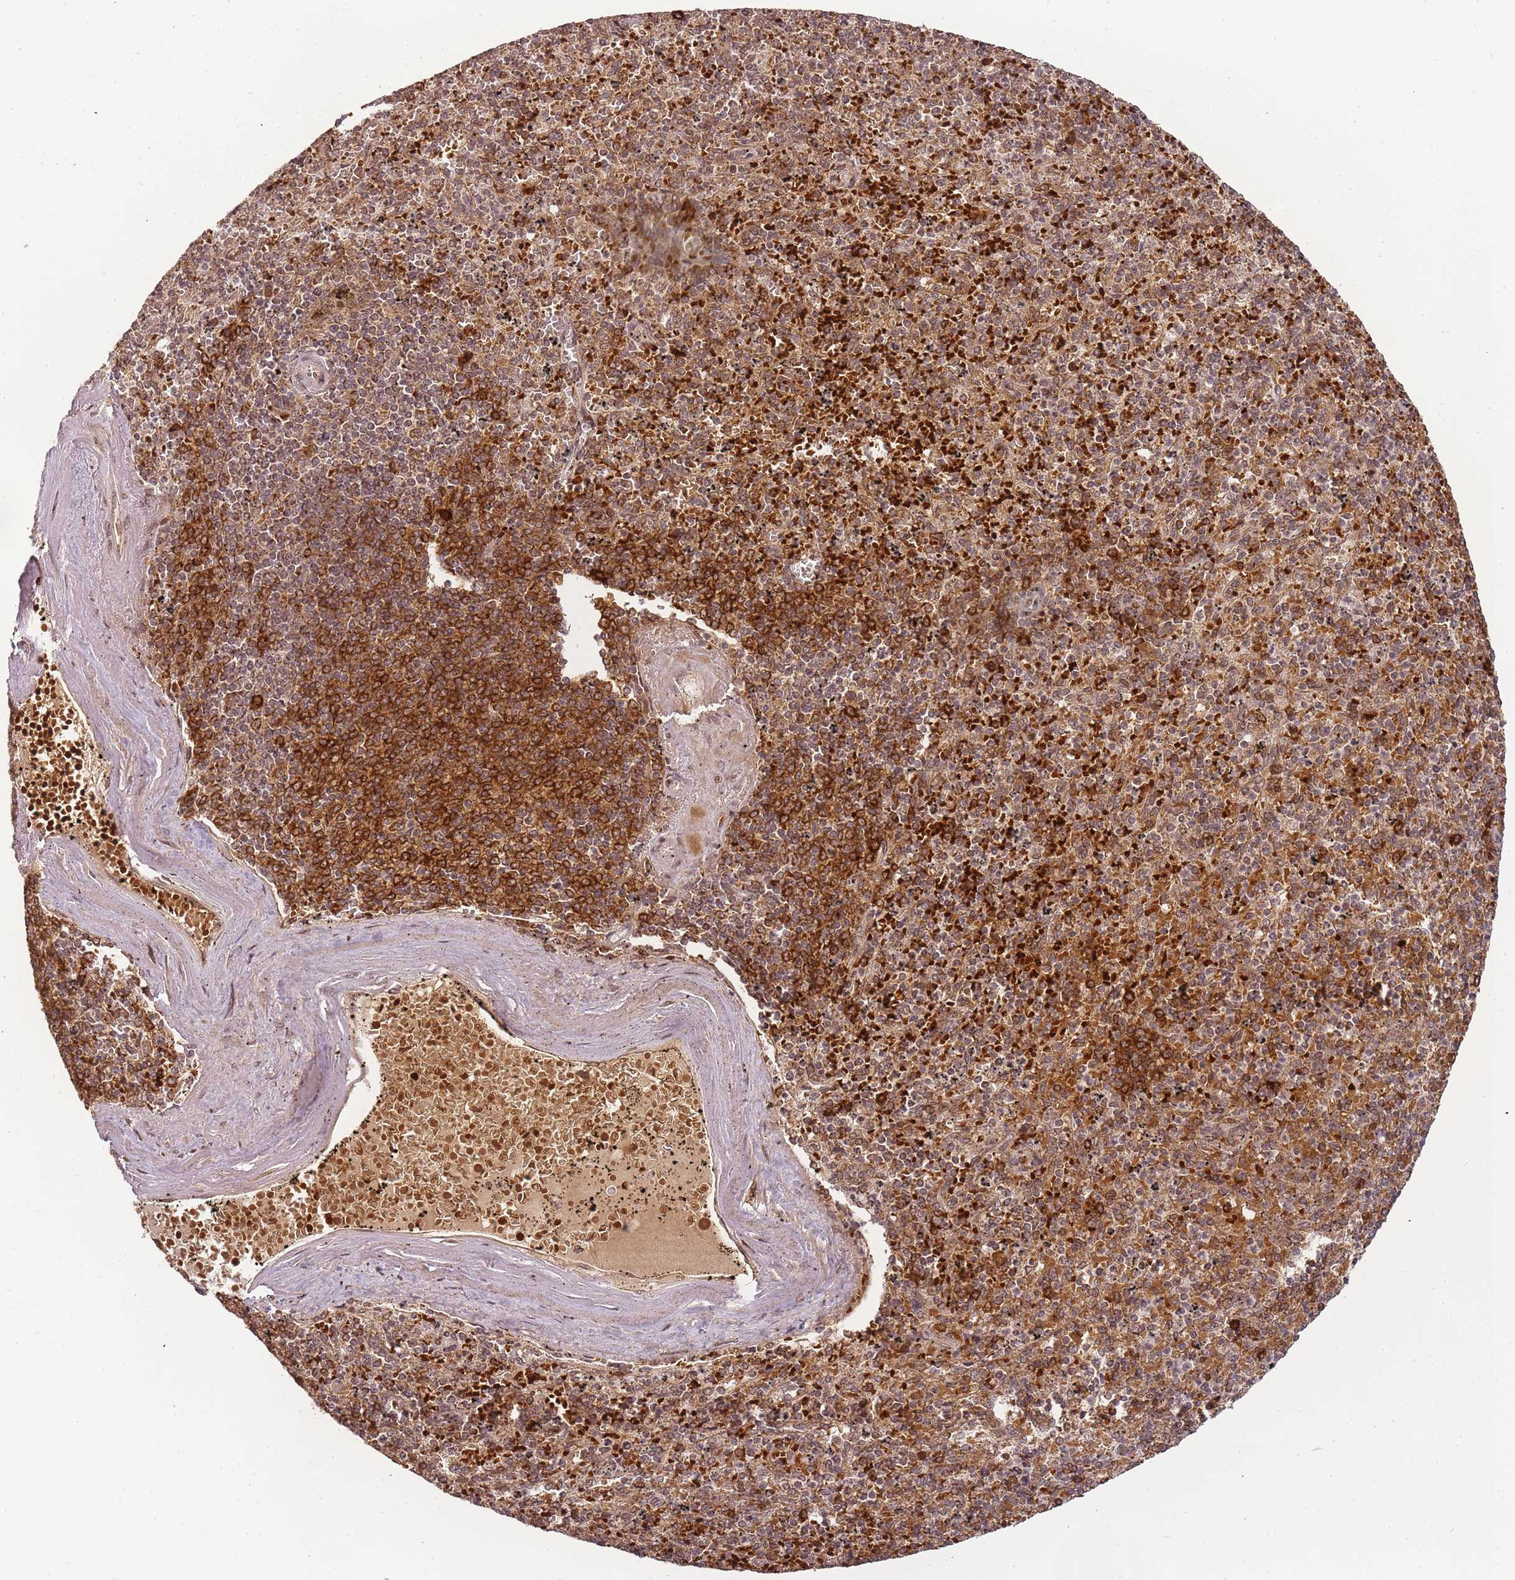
{"staining": {"intensity": "weak", "quantity": ">75%", "location": "cytoplasmic/membranous,nuclear"}, "tissue": "spleen", "cell_type": "Cells in red pulp", "image_type": "normal", "snomed": [{"axis": "morphology", "description": "Normal tissue, NOS"}, {"axis": "topography", "description": "Spleen"}], "caption": "Cells in red pulp exhibit low levels of weak cytoplasmic/membranous,nuclear positivity in approximately >75% of cells in normal human spleen.", "gene": "ZNF497", "patient": {"sex": "male", "age": 82}}